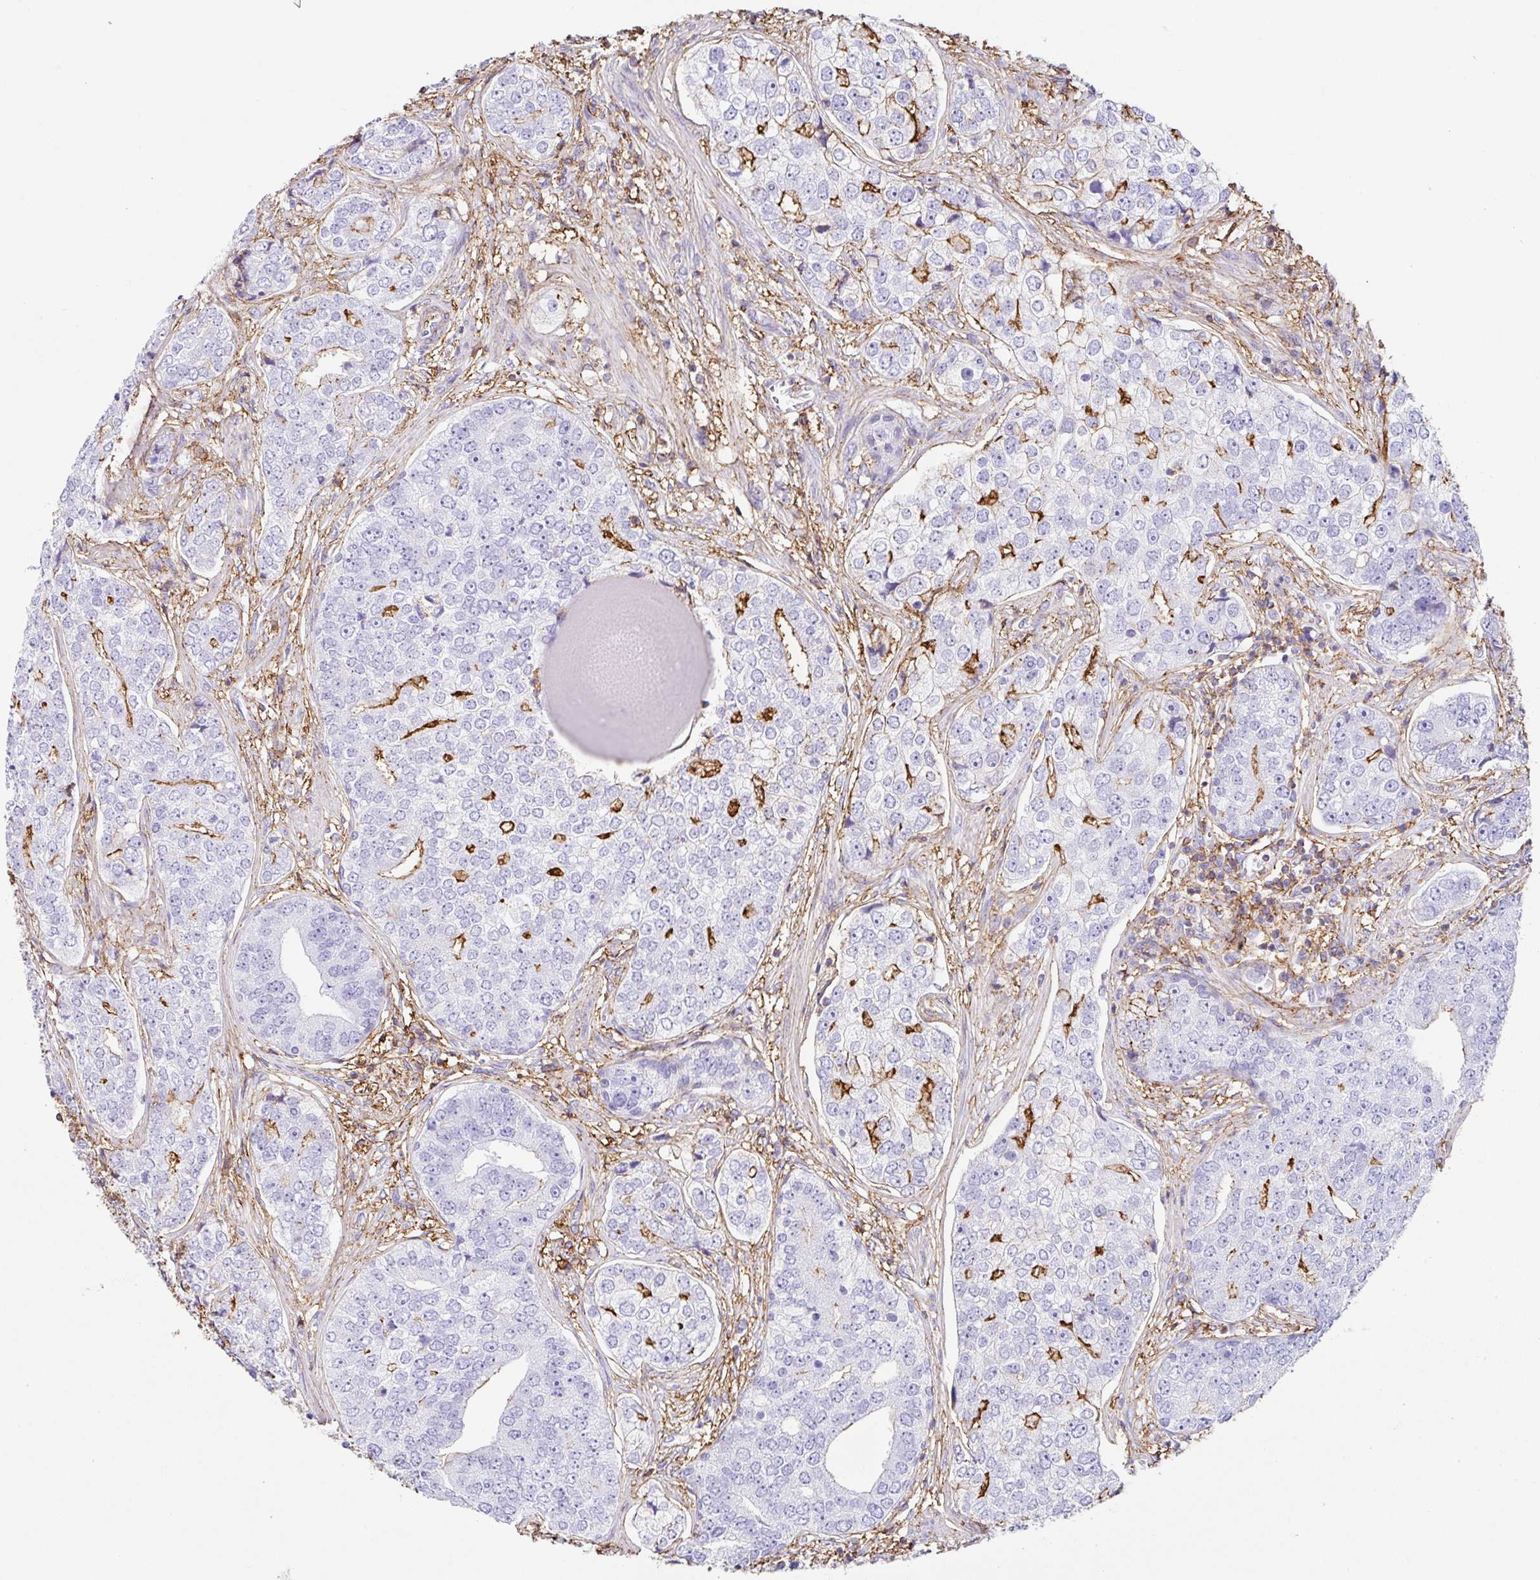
{"staining": {"intensity": "moderate", "quantity": "<25%", "location": "cytoplasmic/membranous"}, "tissue": "prostate cancer", "cell_type": "Tumor cells", "image_type": "cancer", "snomed": [{"axis": "morphology", "description": "Adenocarcinoma, High grade"}, {"axis": "topography", "description": "Prostate"}], "caption": "Tumor cells reveal moderate cytoplasmic/membranous positivity in about <25% of cells in prostate cancer (adenocarcinoma (high-grade)).", "gene": "MTTP", "patient": {"sex": "male", "age": 60}}